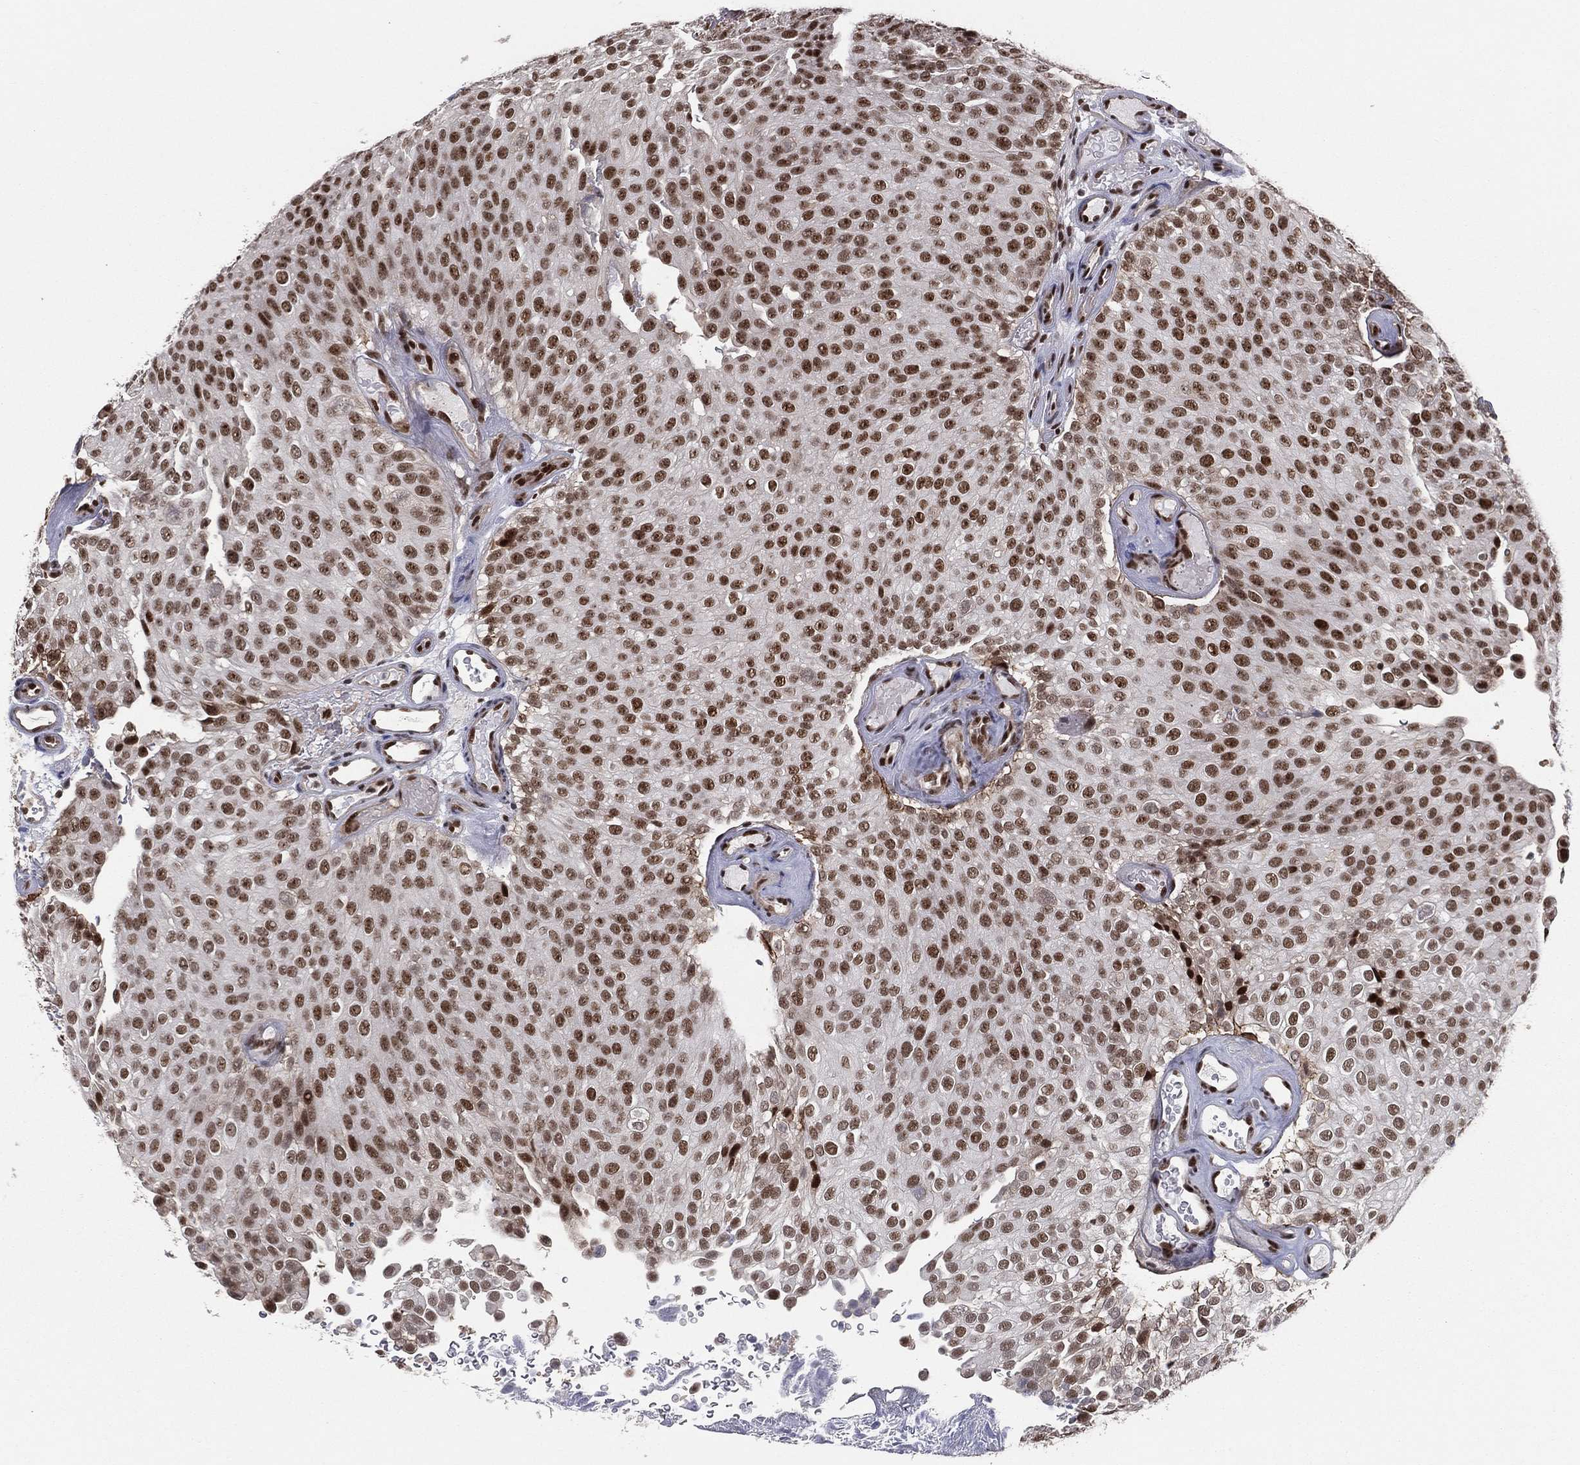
{"staining": {"intensity": "moderate", "quantity": ">75%", "location": "nuclear"}, "tissue": "urothelial cancer", "cell_type": "Tumor cells", "image_type": "cancer", "snomed": [{"axis": "morphology", "description": "Urothelial carcinoma, Low grade"}, {"axis": "topography", "description": "Urinary bladder"}], "caption": "High-magnification brightfield microscopy of urothelial cancer stained with DAB (brown) and counterstained with hematoxylin (blue). tumor cells exhibit moderate nuclear positivity is identified in approximately>75% of cells. (Brightfield microscopy of DAB IHC at high magnification).", "gene": "GPALPP1", "patient": {"sex": "male", "age": 78}}